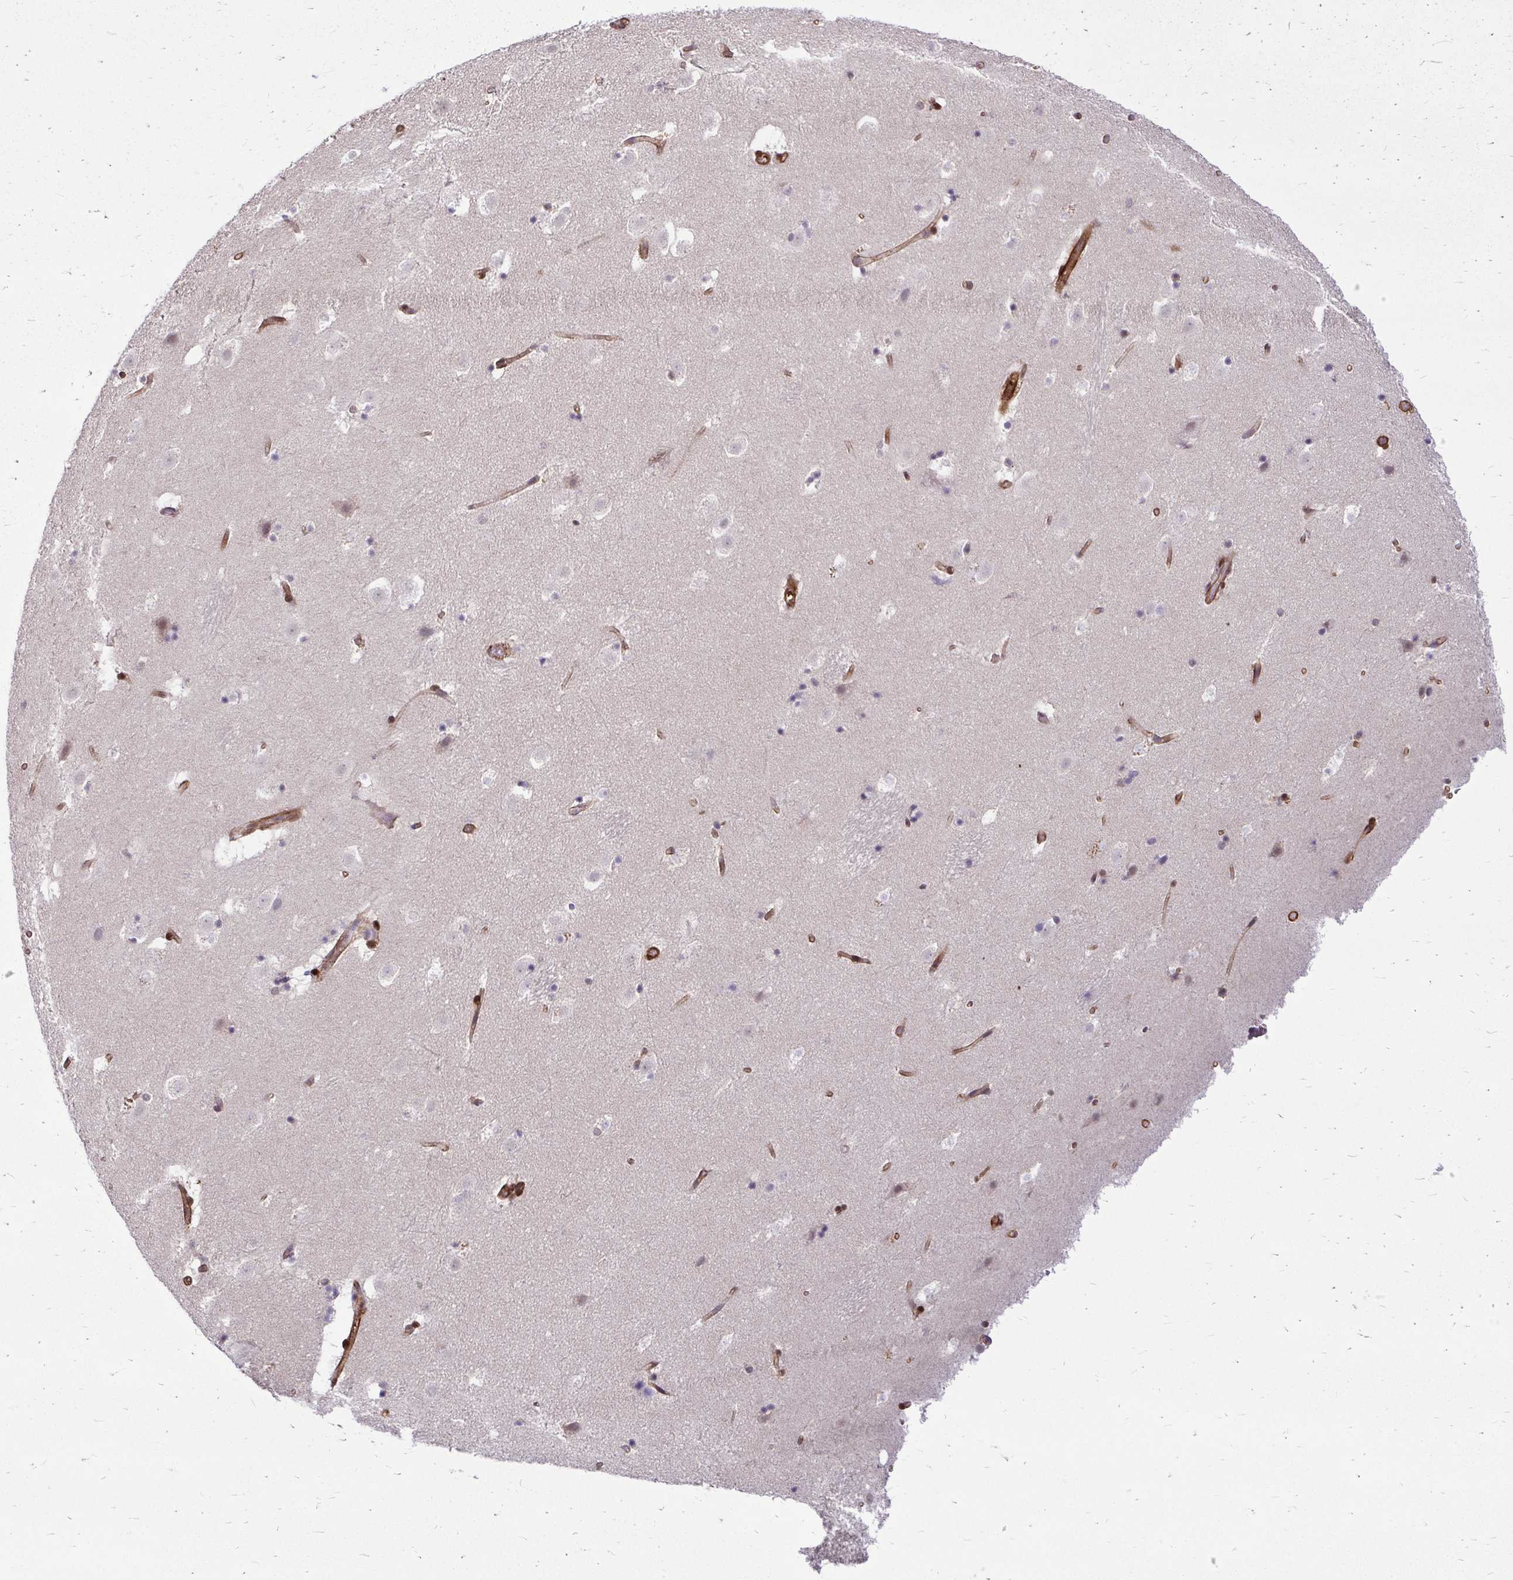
{"staining": {"intensity": "negative", "quantity": "none", "location": "none"}, "tissue": "caudate", "cell_type": "Glial cells", "image_type": "normal", "snomed": [{"axis": "morphology", "description": "Normal tissue, NOS"}, {"axis": "topography", "description": "Lateral ventricle wall"}], "caption": "The photomicrograph displays no significant positivity in glial cells of caudate. (DAB (3,3'-diaminobenzidine) immunohistochemistry visualized using brightfield microscopy, high magnification).", "gene": "TRIP6", "patient": {"sex": "male", "age": 37}}